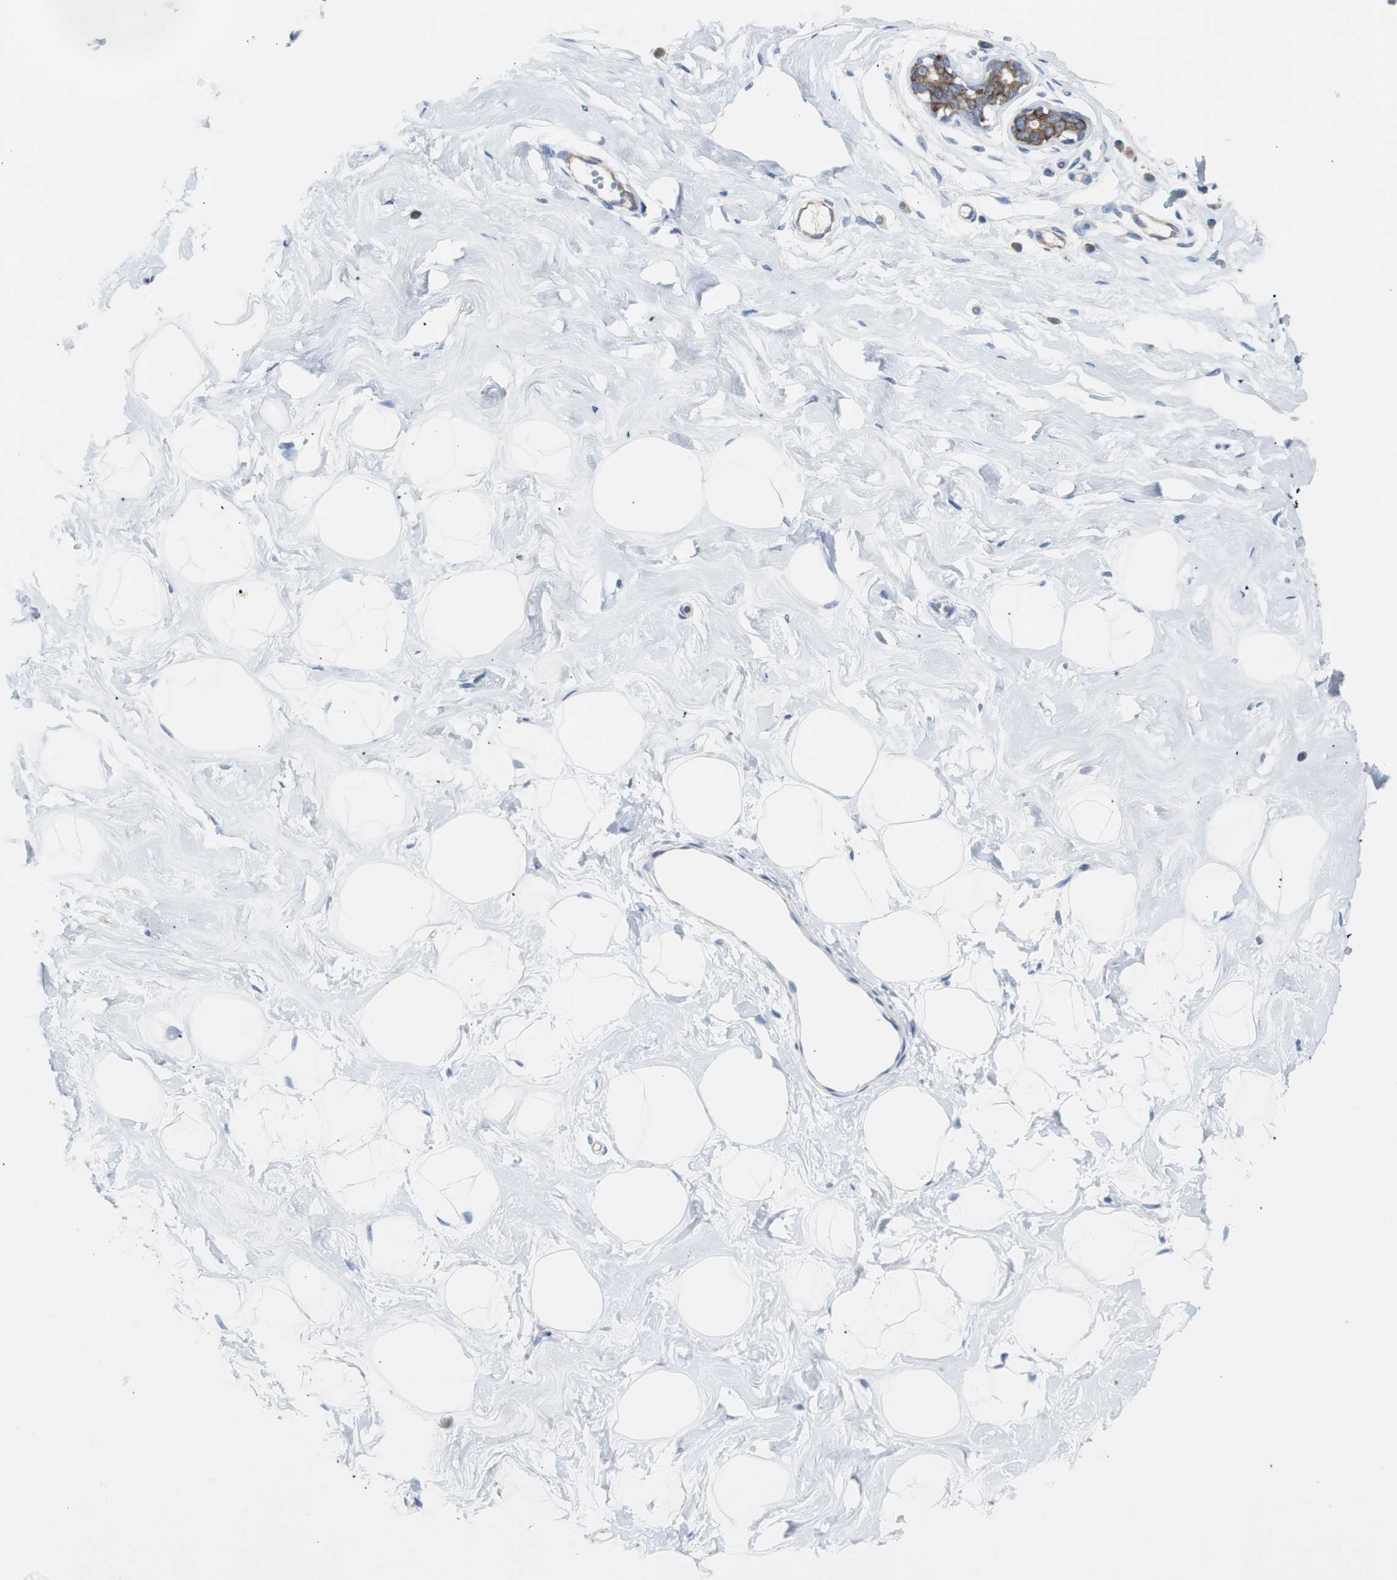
{"staining": {"intensity": "negative", "quantity": "none", "location": "none"}, "tissue": "breast", "cell_type": "Adipocytes", "image_type": "normal", "snomed": [{"axis": "morphology", "description": "Normal tissue, NOS"}, {"axis": "topography", "description": "Breast"}], "caption": "This is a photomicrograph of immunohistochemistry (IHC) staining of benign breast, which shows no positivity in adipocytes. (DAB immunohistochemistry, high magnification).", "gene": "RPS12", "patient": {"sex": "female", "age": 23}}